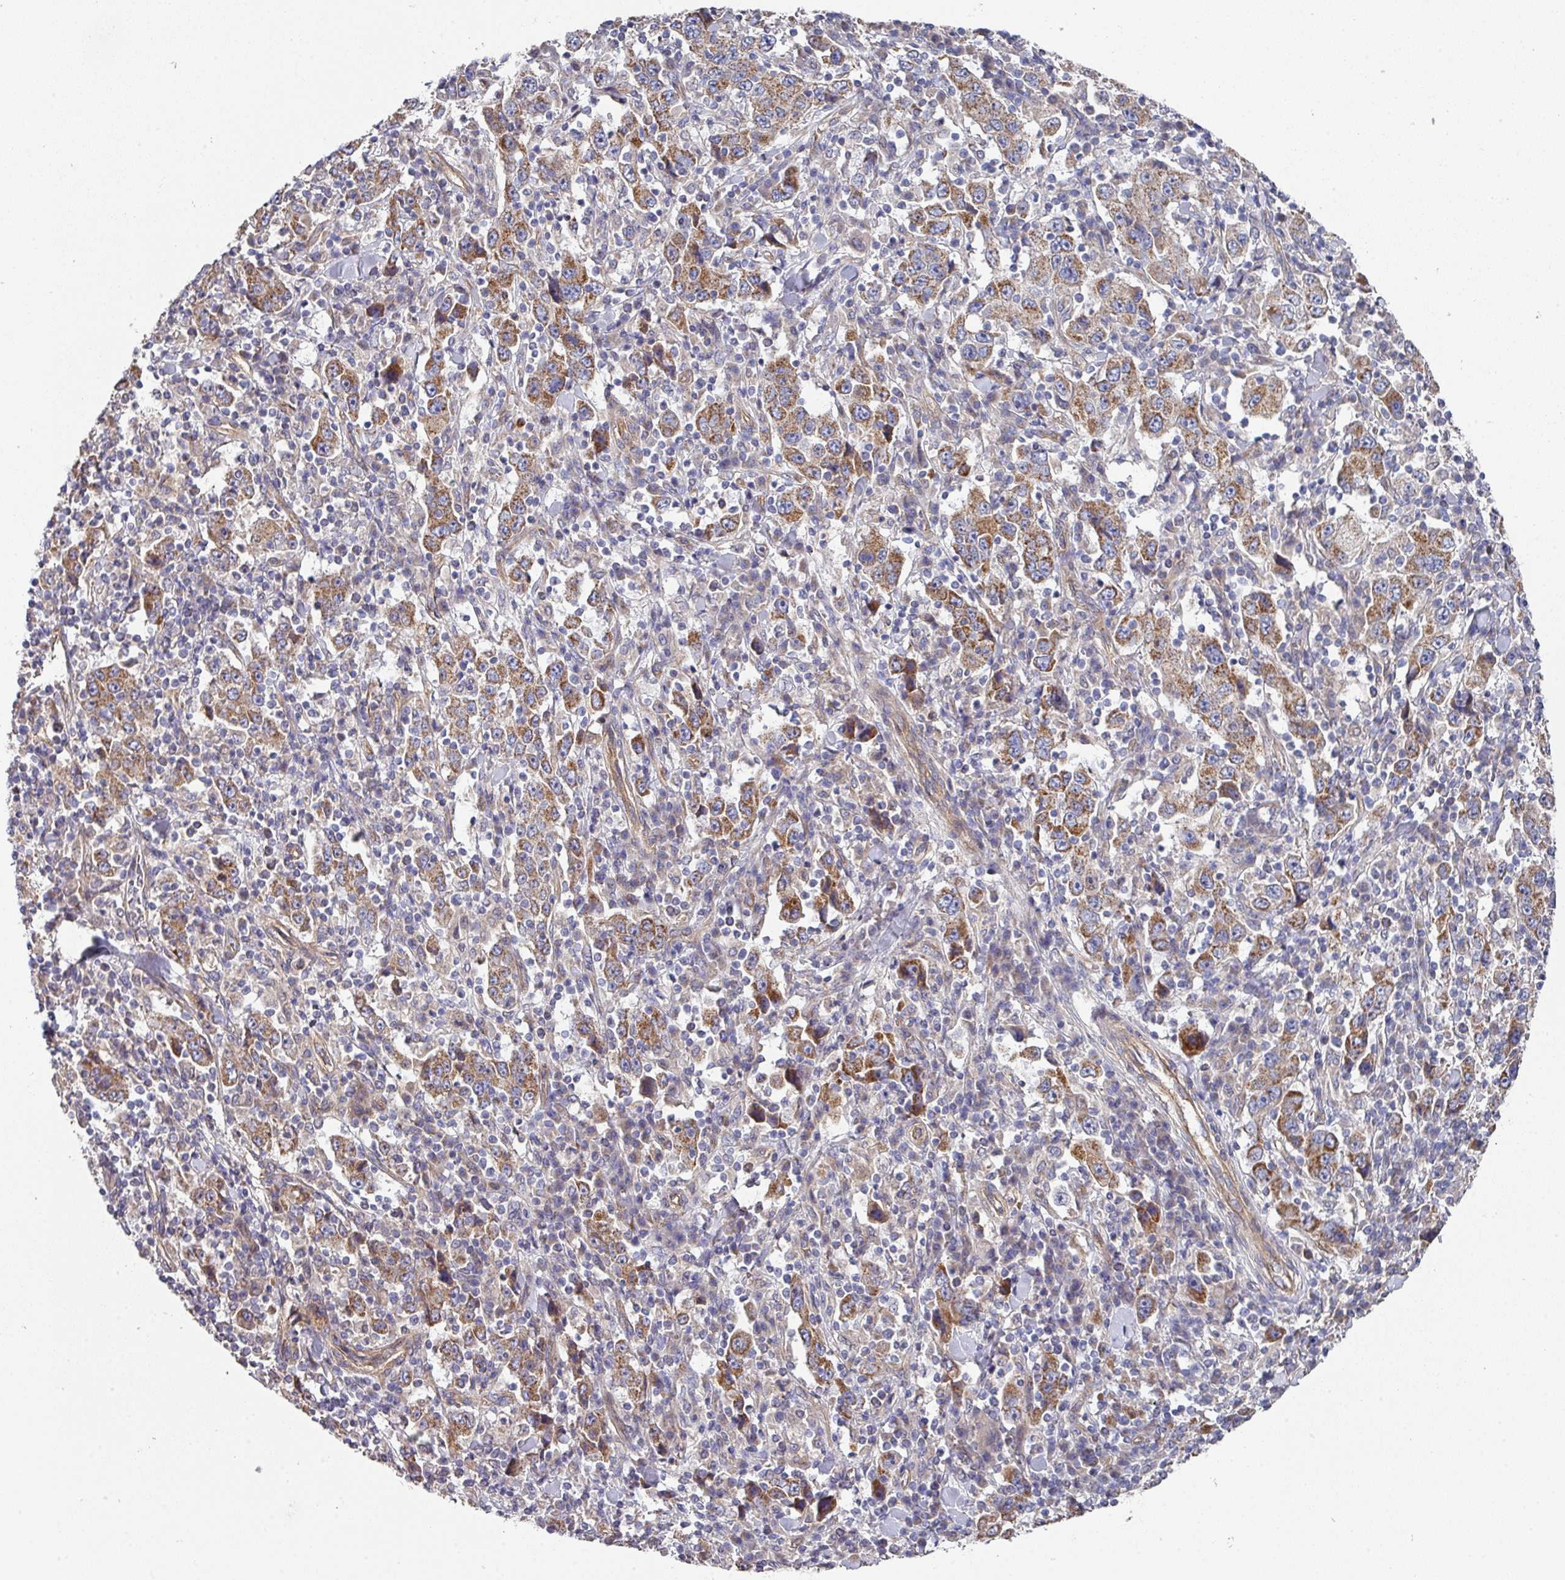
{"staining": {"intensity": "moderate", "quantity": ">75%", "location": "cytoplasmic/membranous"}, "tissue": "stomach cancer", "cell_type": "Tumor cells", "image_type": "cancer", "snomed": [{"axis": "morphology", "description": "Normal tissue, NOS"}, {"axis": "morphology", "description": "Adenocarcinoma, NOS"}, {"axis": "topography", "description": "Stomach, upper"}, {"axis": "topography", "description": "Stomach"}], "caption": "A photomicrograph showing moderate cytoplasmic/membranous expression in approximately >75% of tumor cells in stomach adenocarcinoma, as visualized by brown immunohistochemical staining.", "gene": "DCAF12L2", "patient": {"sex": "male", "age": 59}}